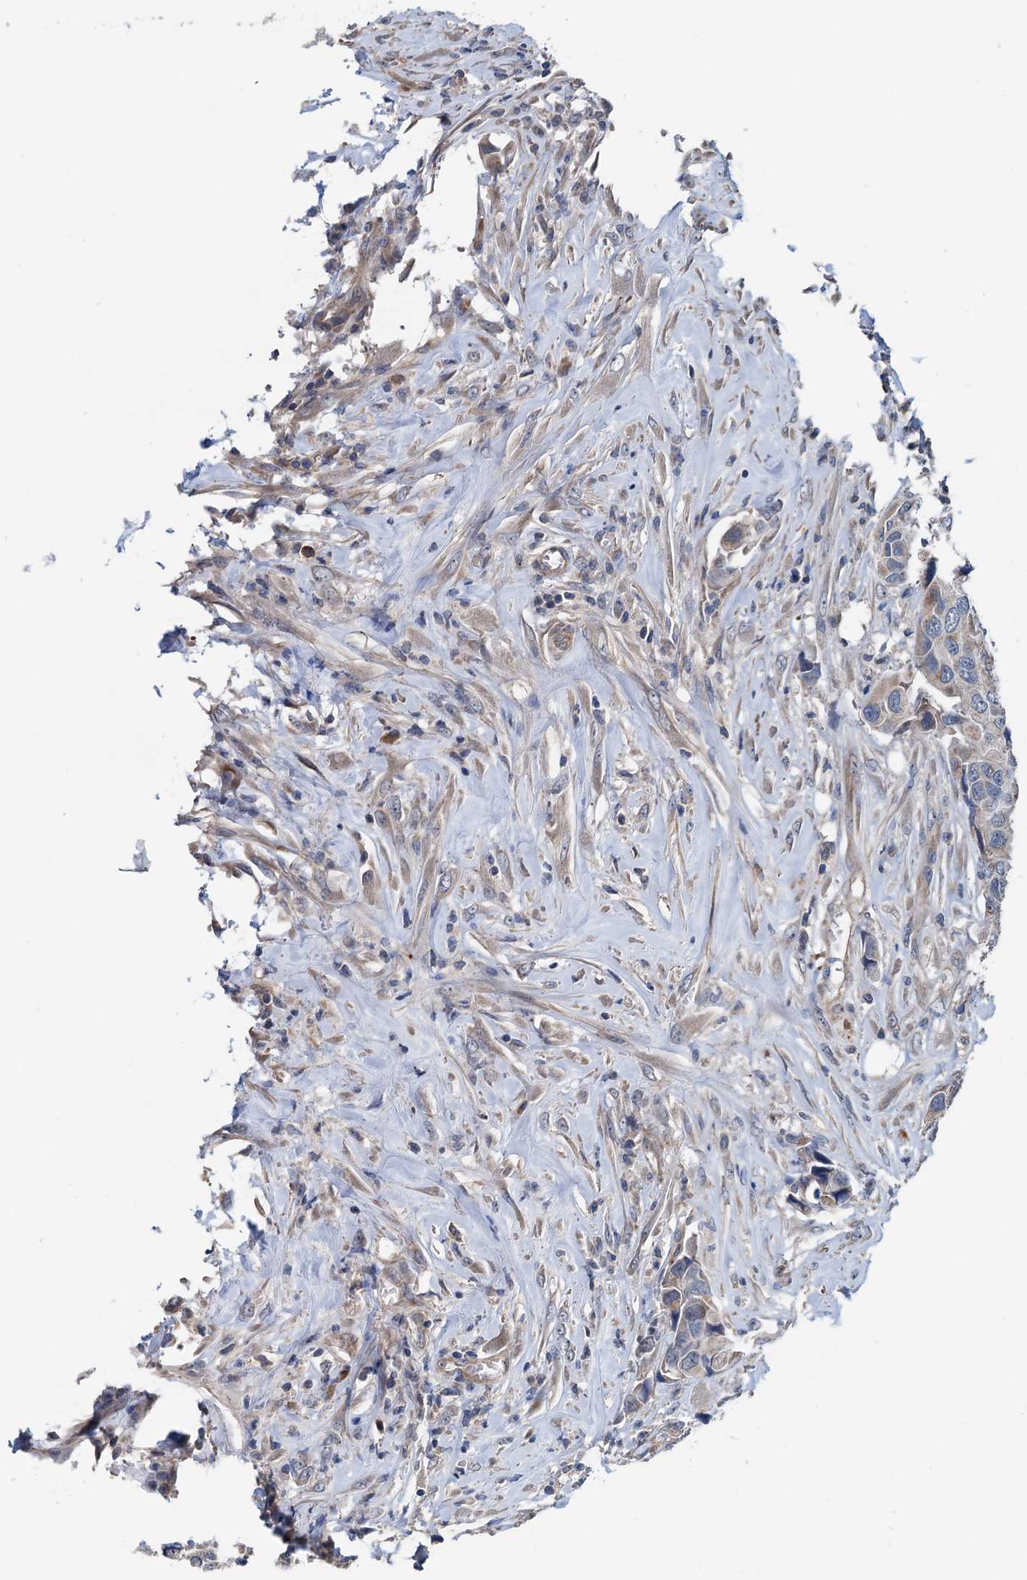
{"staining": {"intensity": "weak", "quantity": "<25%", "location": "cytoplasmic/membranous"}, "tissue": "urothelial cancer", "cell_type": "Tumor cells", "image_type": "cancer", "snomed": [{"axis": "morphology", "description": "Urothelial carcinoma, High grade"}, {"axis": "topography", "description": "Urinary bladder"}], "caption": "High power microscopy micrograph of an IHC histopathology image of urothelial cancer, revealing no significant staining in tumor cells.", "gene": "ELAC1", "patient": {"sex": "male", "age": 74}}